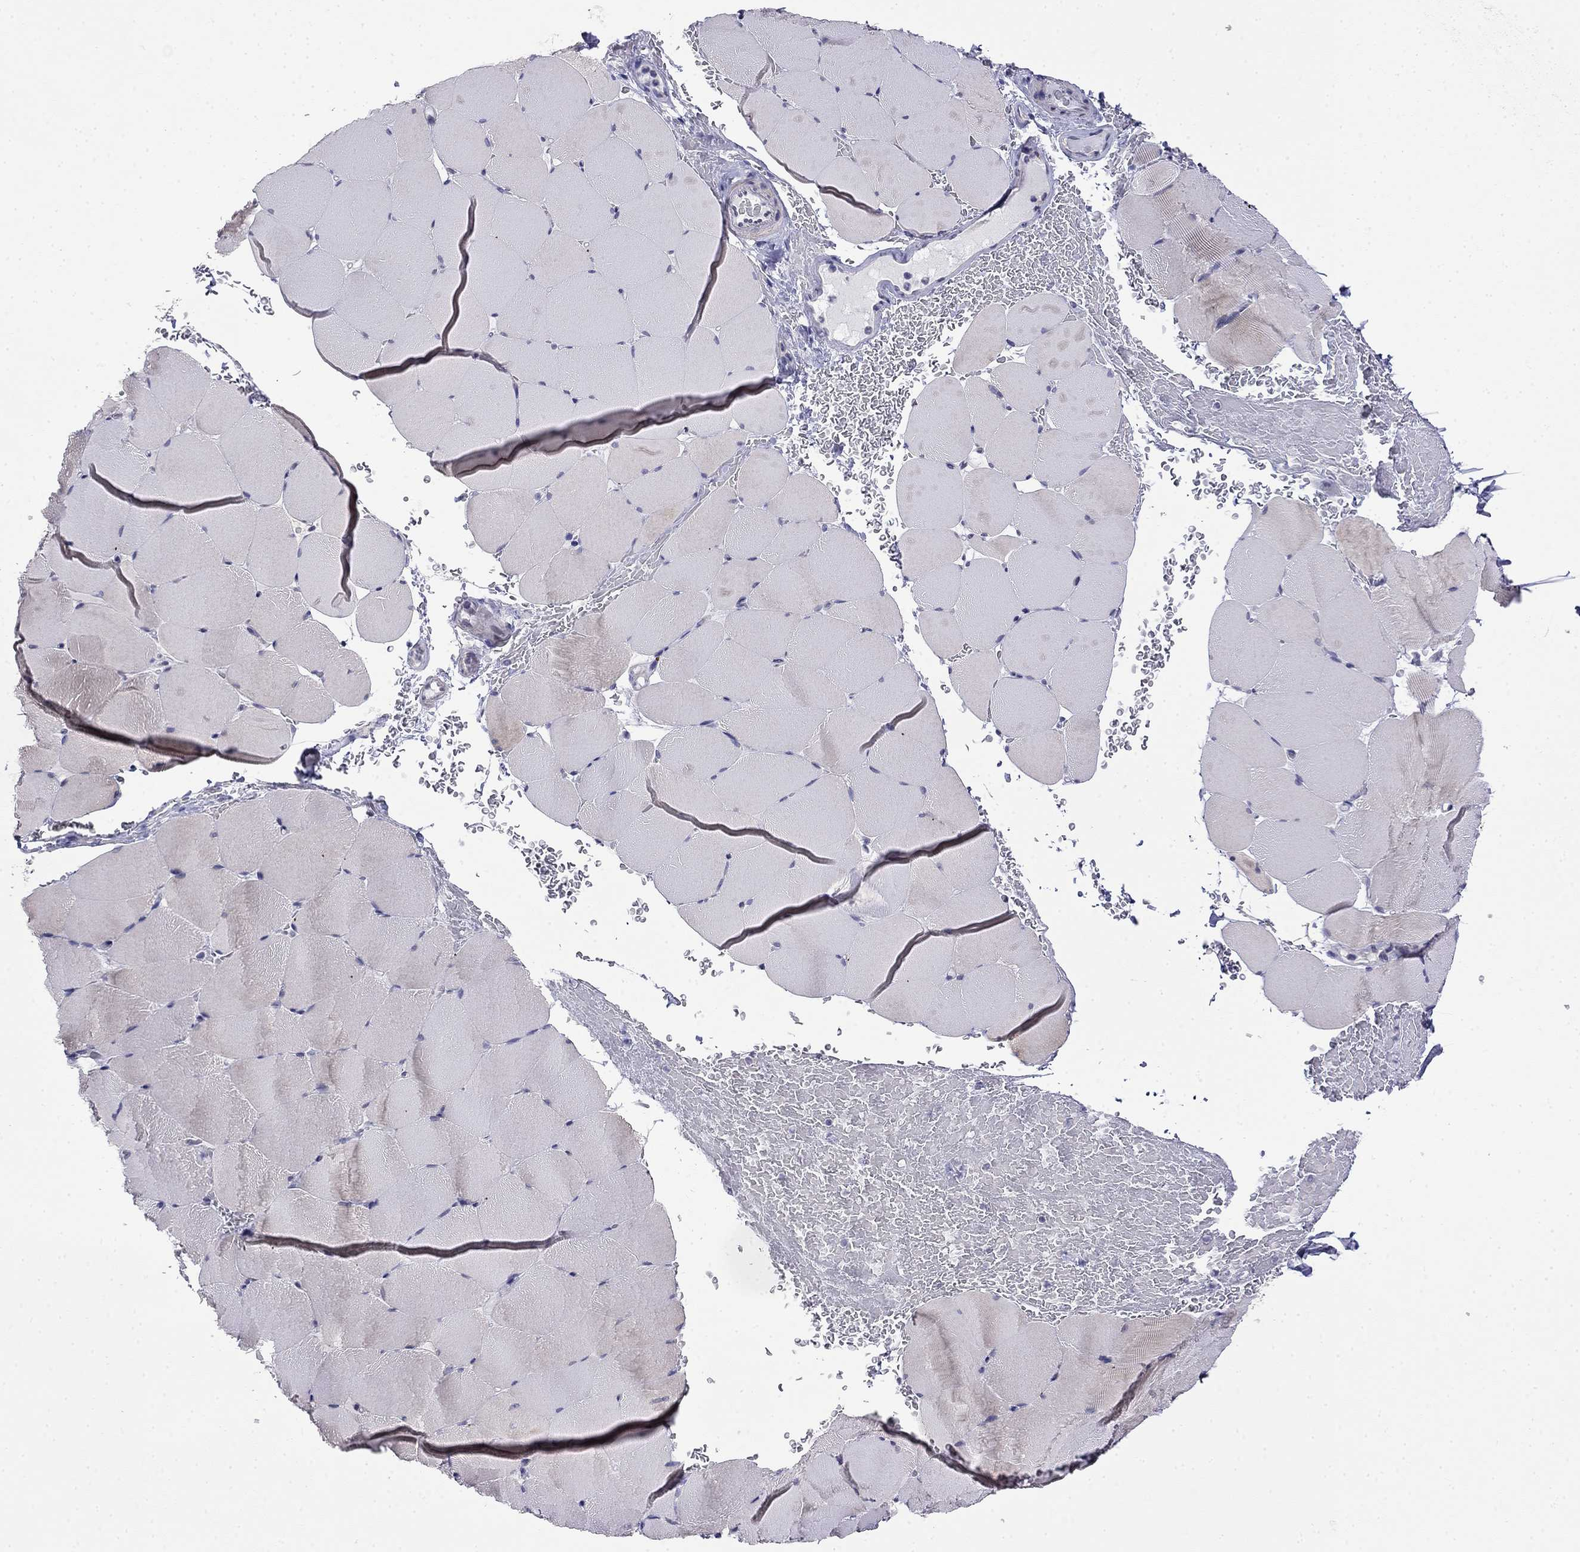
{"staining": {"intensity": "weak", "quantity": "<25%", "location": "cytoplasmic/membranous"}, "tissue": "skeletal muscle", "cell_type": "Myocytes", "image_type": "normal", "snomed": [{"axis": "morphology", "description": "Normal tissue, NOS"}, {"axis": "topography", "description": "Skeletal muscle"}], "caption": "Immunohistochemistry micrograph of normal human skeletal muscle stained for a protein (brown), which exhibits no positivity in myocytes.", "gene": "PRR18", "patient": {"sex": "female", "age": 37}}